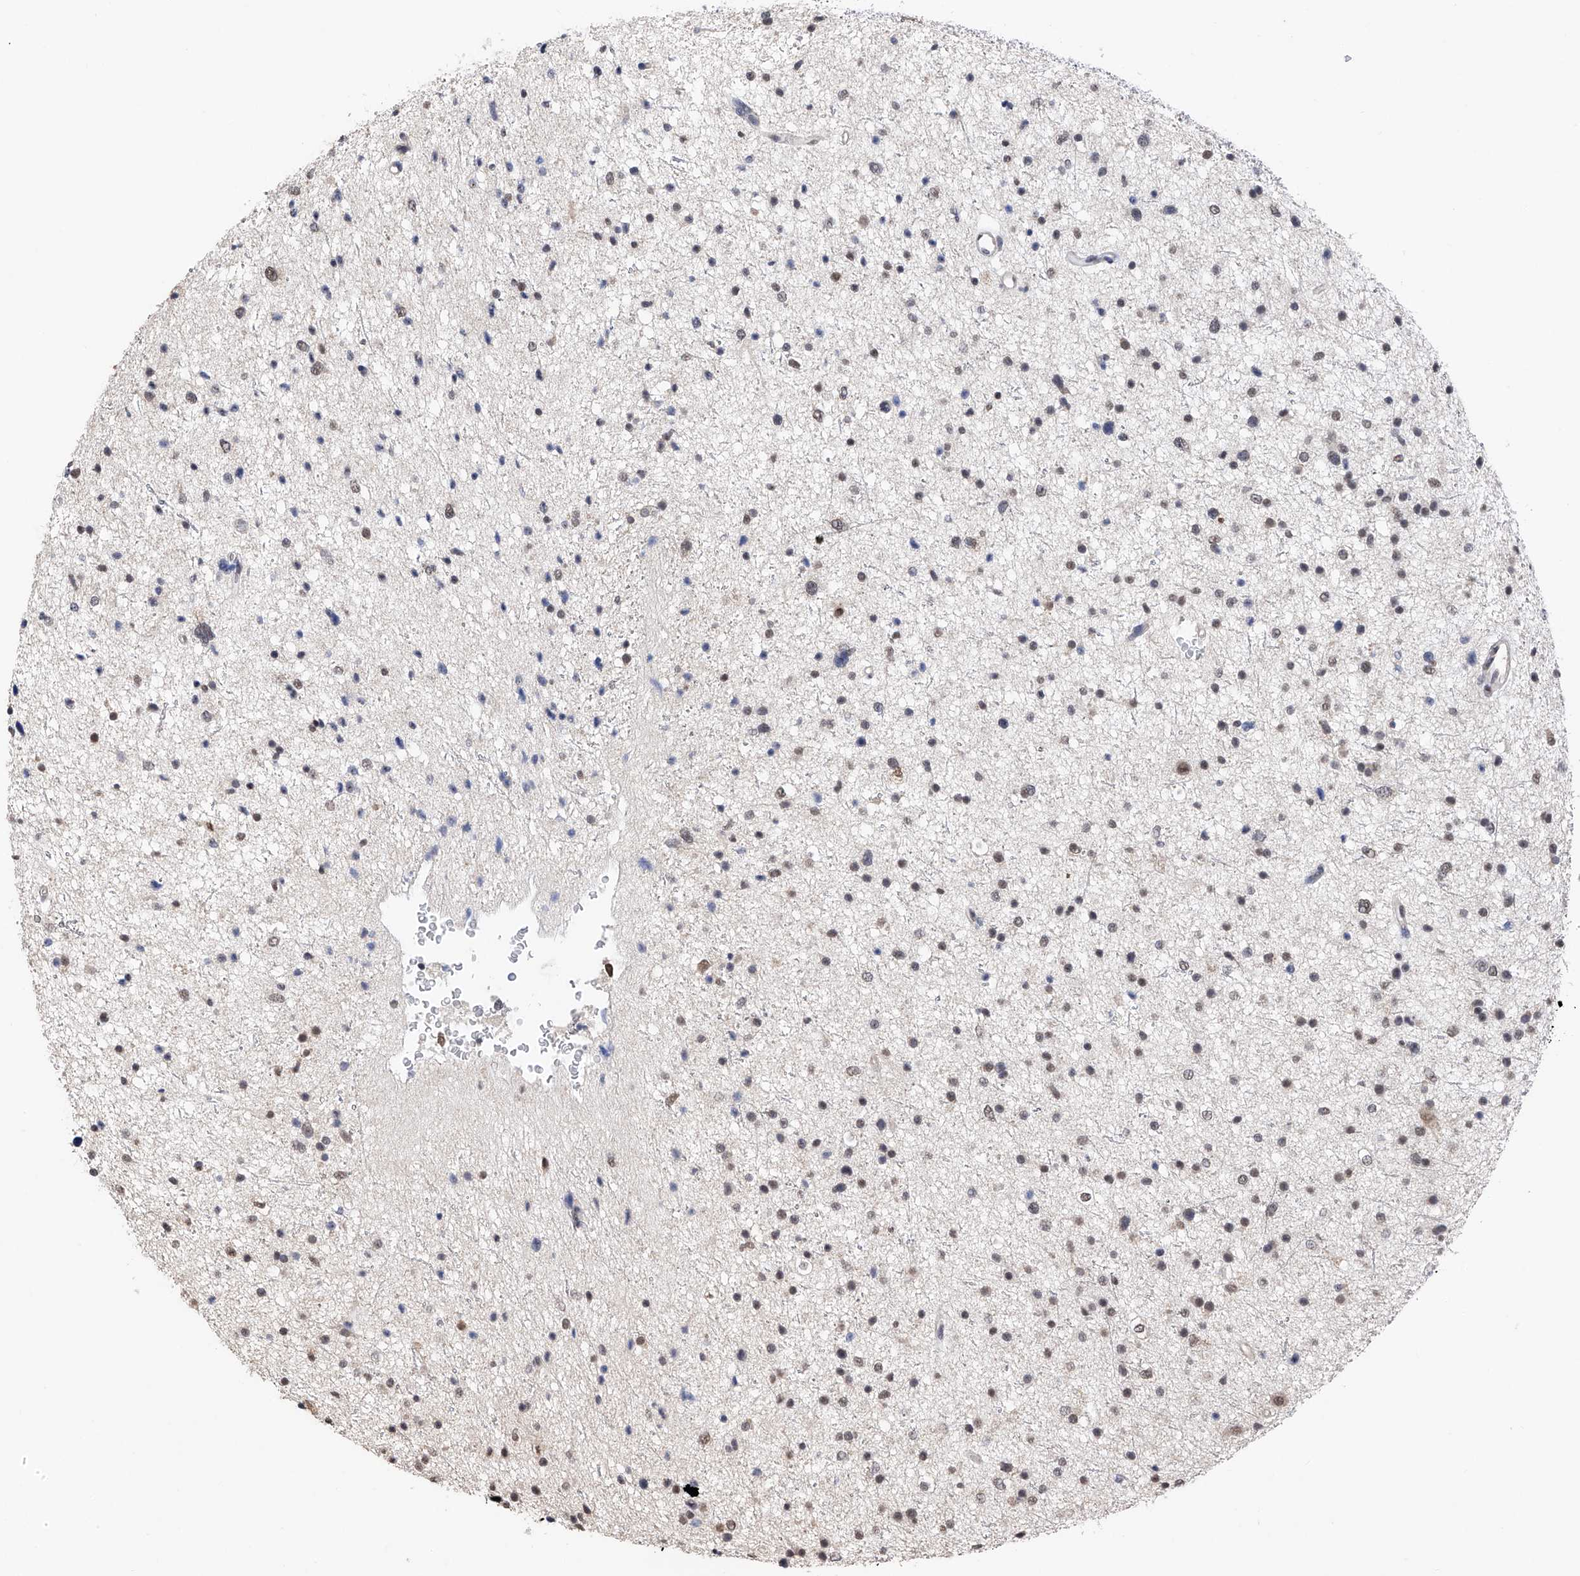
{"staining": {"intensity": "moderate", "quantity": "<25%", "location": "nuclear"}, "tissue": "glioma", "cell_type": "Tumor cells", "image_type": "cancer", "snomed": [{"axis": "morphology", "description": "Glioma, malignant, Low grade"}, {"axis": "topography", "description": "Brain"}], "caption": "A brown stain shows moderate nuclear staining of a protein in malignant glioma (low-grade) tumor cells.", "gene": "DMAP1", "patient": {"sex": "female", "age": 37}}